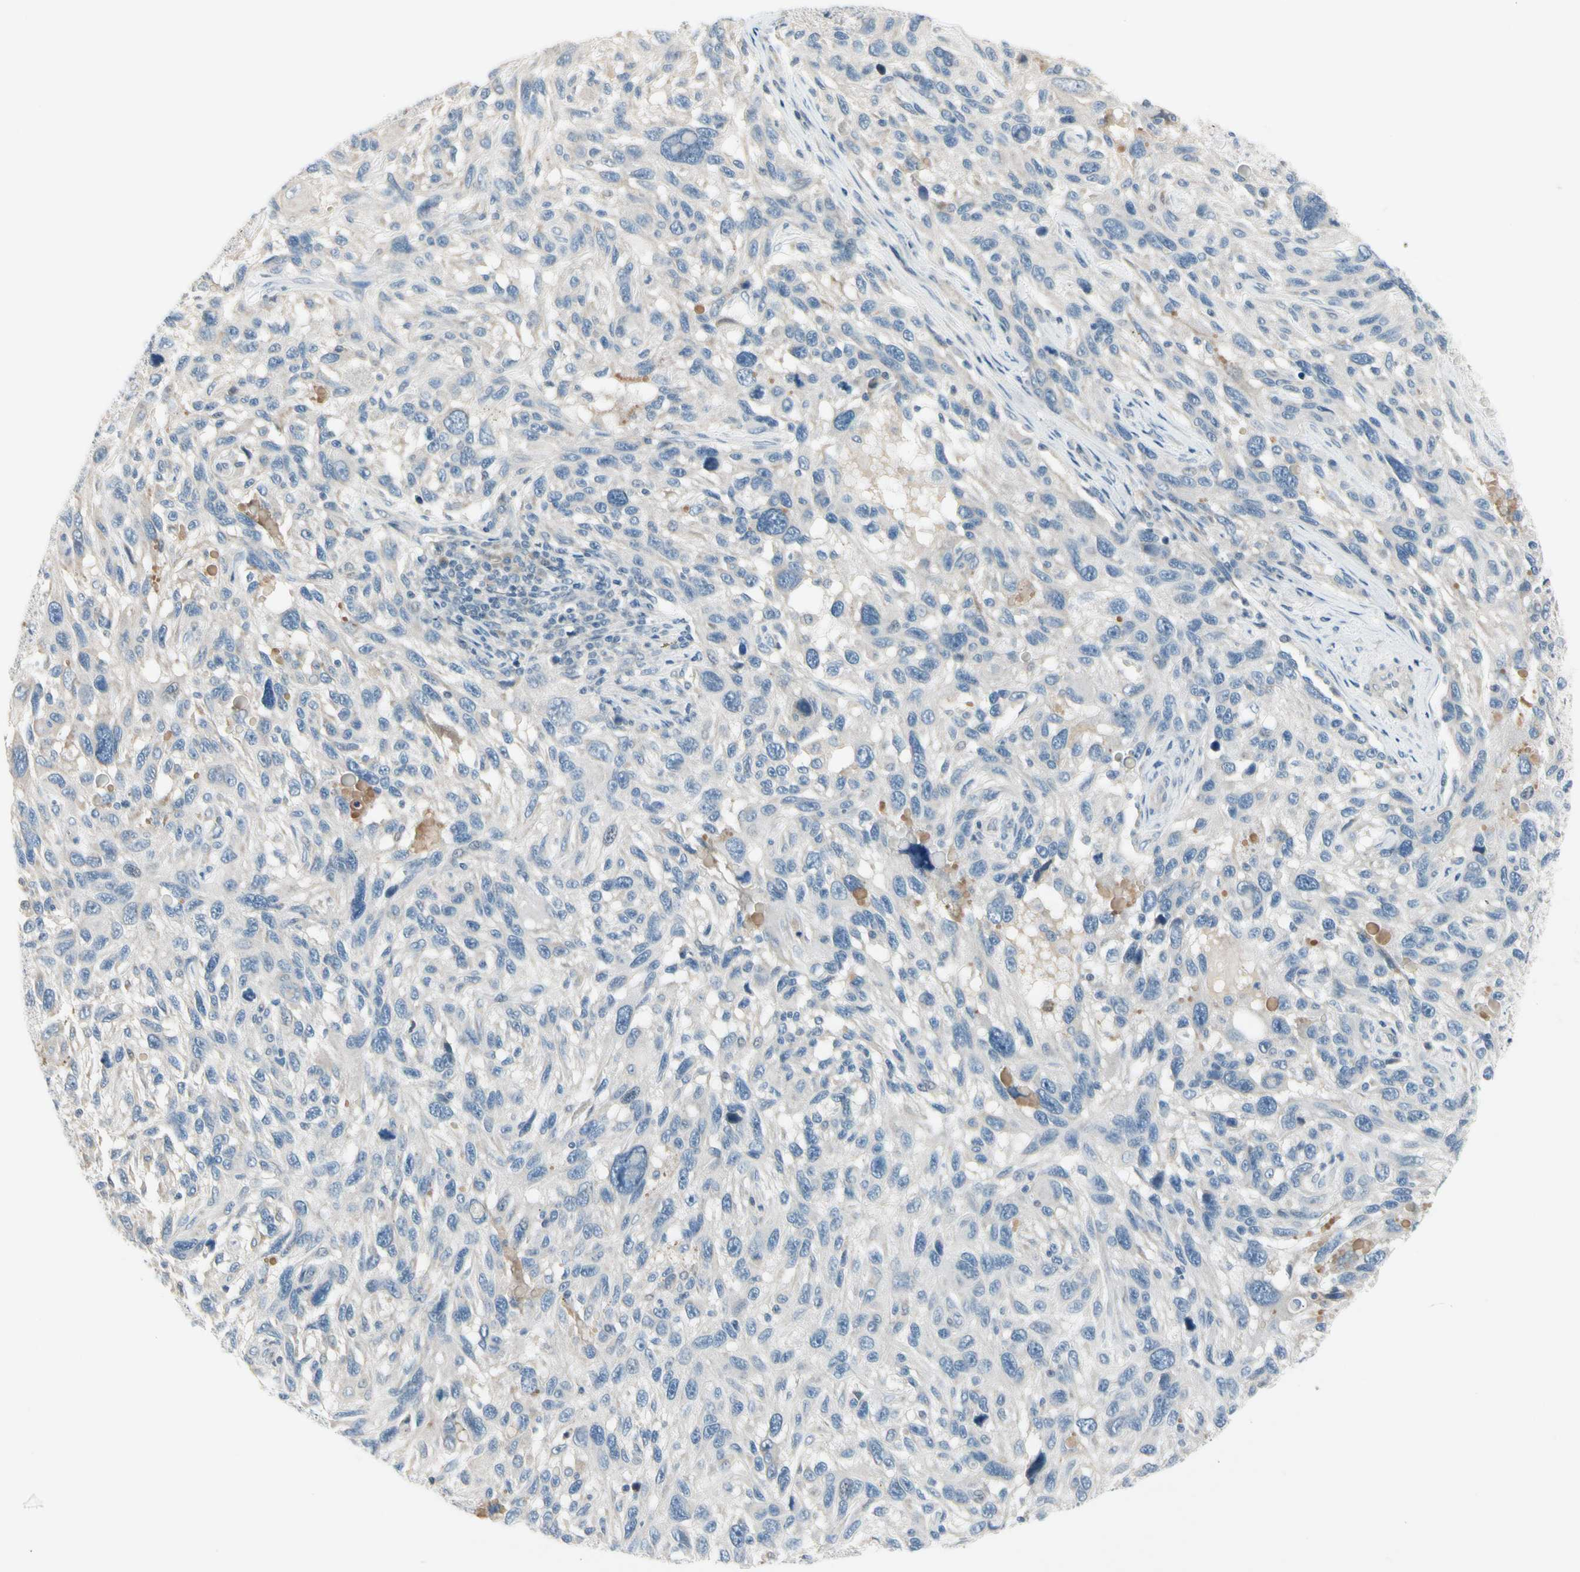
{"staining": {"intensity": "weak", "quantity": "<25%", "location": "cytoplasmic/membranous"}, "tissue": "melanoma", "cell_type": "Tumor cells", "image_type": "cancer", "snomed": [{"axis": "morphology", "description": "Malignant melanoma, NOS"}, {"axis": "topography", "description": "Skin"}], "caption": "Micrograph shows no protein expression in tumor cells of melanoma tissue. (Immunohistochemistry (ihc), brightfield microscopy, high magnification).", "gene": "CYP2E1", "patient": {"sex": "male", "age": 53}}